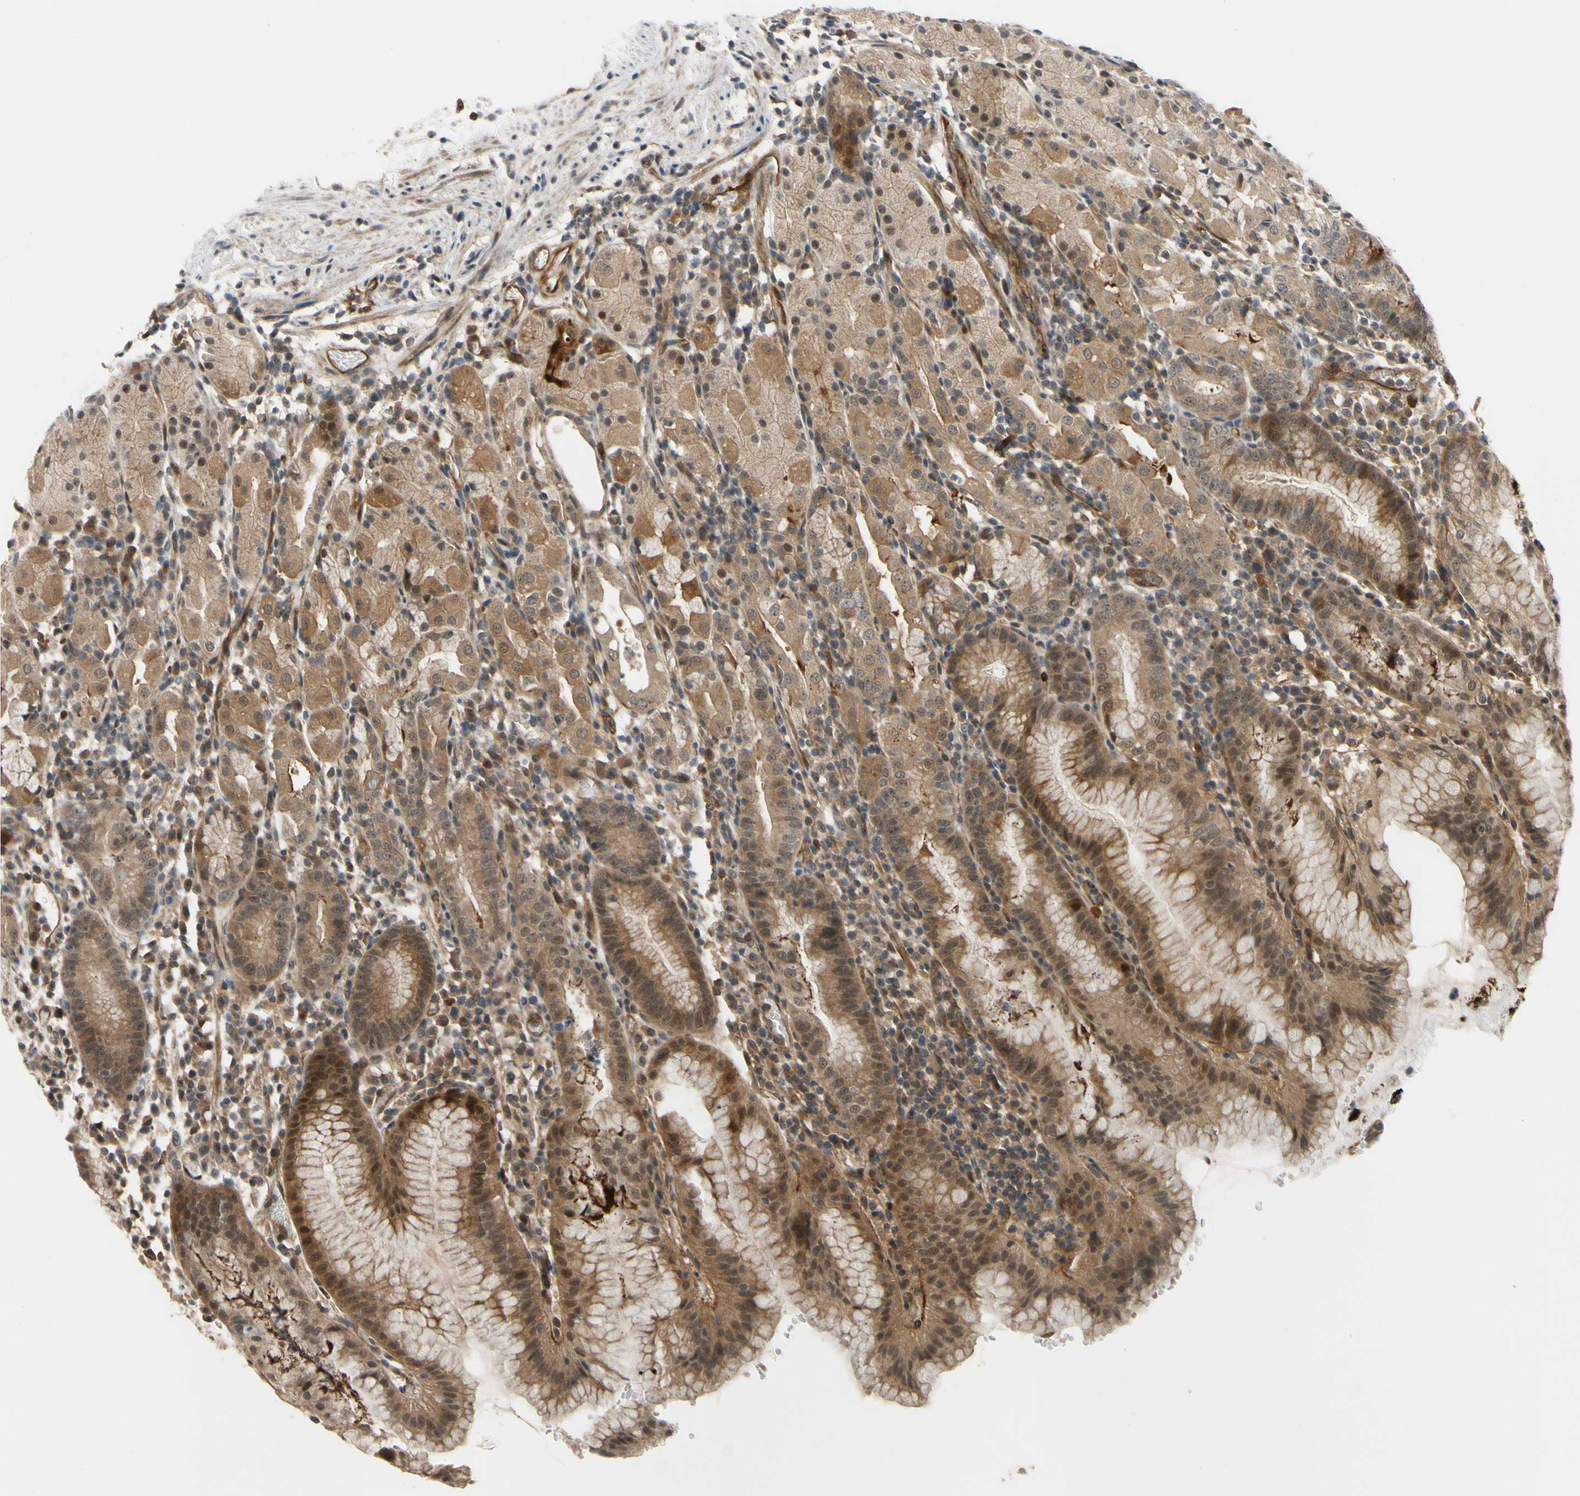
{"staining": {"intensity": "moderate", "quantity": "25%-75%", "location": "cytoplasmic/membranous,nuclear"}, "tissue": "stomach", "cell_type": "Glandular cells", "image_type": "normal", "snomed": [{"axis": "morphology", "description": "Normal tissue, NOS"}, {"axis": "topography", "description": "Stomach"}, {"axis": "topography", "description": "Stomach, lower"}], "caption": "Immunohistochemical staining of benign stomach shows medium levels of moderate cytoplasmic/membranous,nuclear expression in about 25%-75% of glandular cells. (IHC, brightfield microscopy, high magnification).", "gene": "COMMD9", "patient": {"sex": "female", "age": 75}}